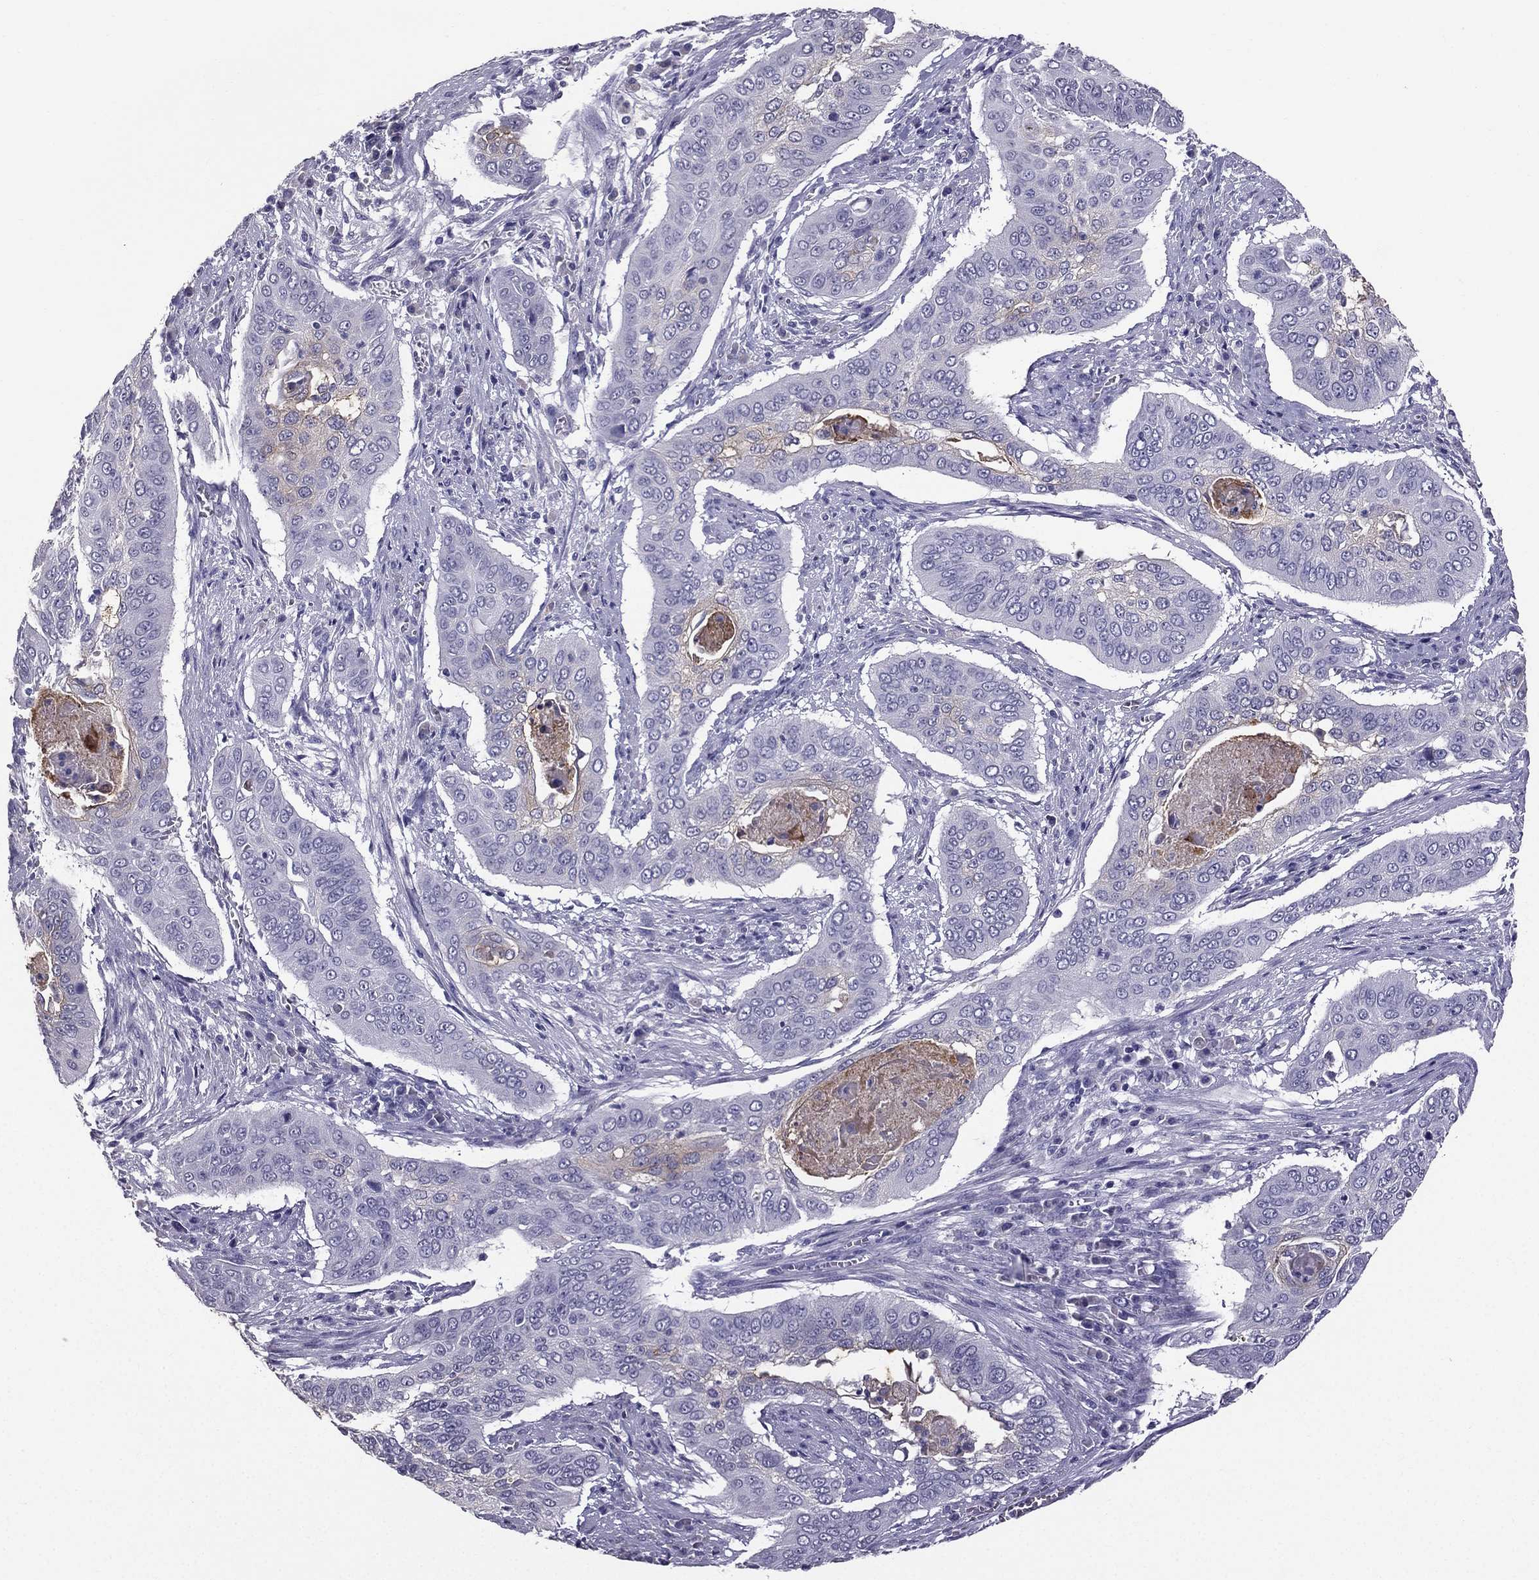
{"staining": {"intensity": "weak", "quantity": "<25%", "location": "cytoplasmic/membranous"}, "tissue": "cervical cancer", "cell_type": "Tumor cells", "image_type": "cancer", "snomed": [{"axis": "morphology", "description": "Squamous cell carcinoma, NOS"}, {"axis": "topography", "description": "Cervix"}], "caption": "Immunohistochemistry (IHC) photomicrograph of neoplastic tissue: cervical cancer (squamous cell carcinoma) stained with DAB (3,3'-diaminobenzidine) displays no significant protein positivity in tumor cells.", "gene": "SCG5", "patient": {"sex": "female", "age": 39}}